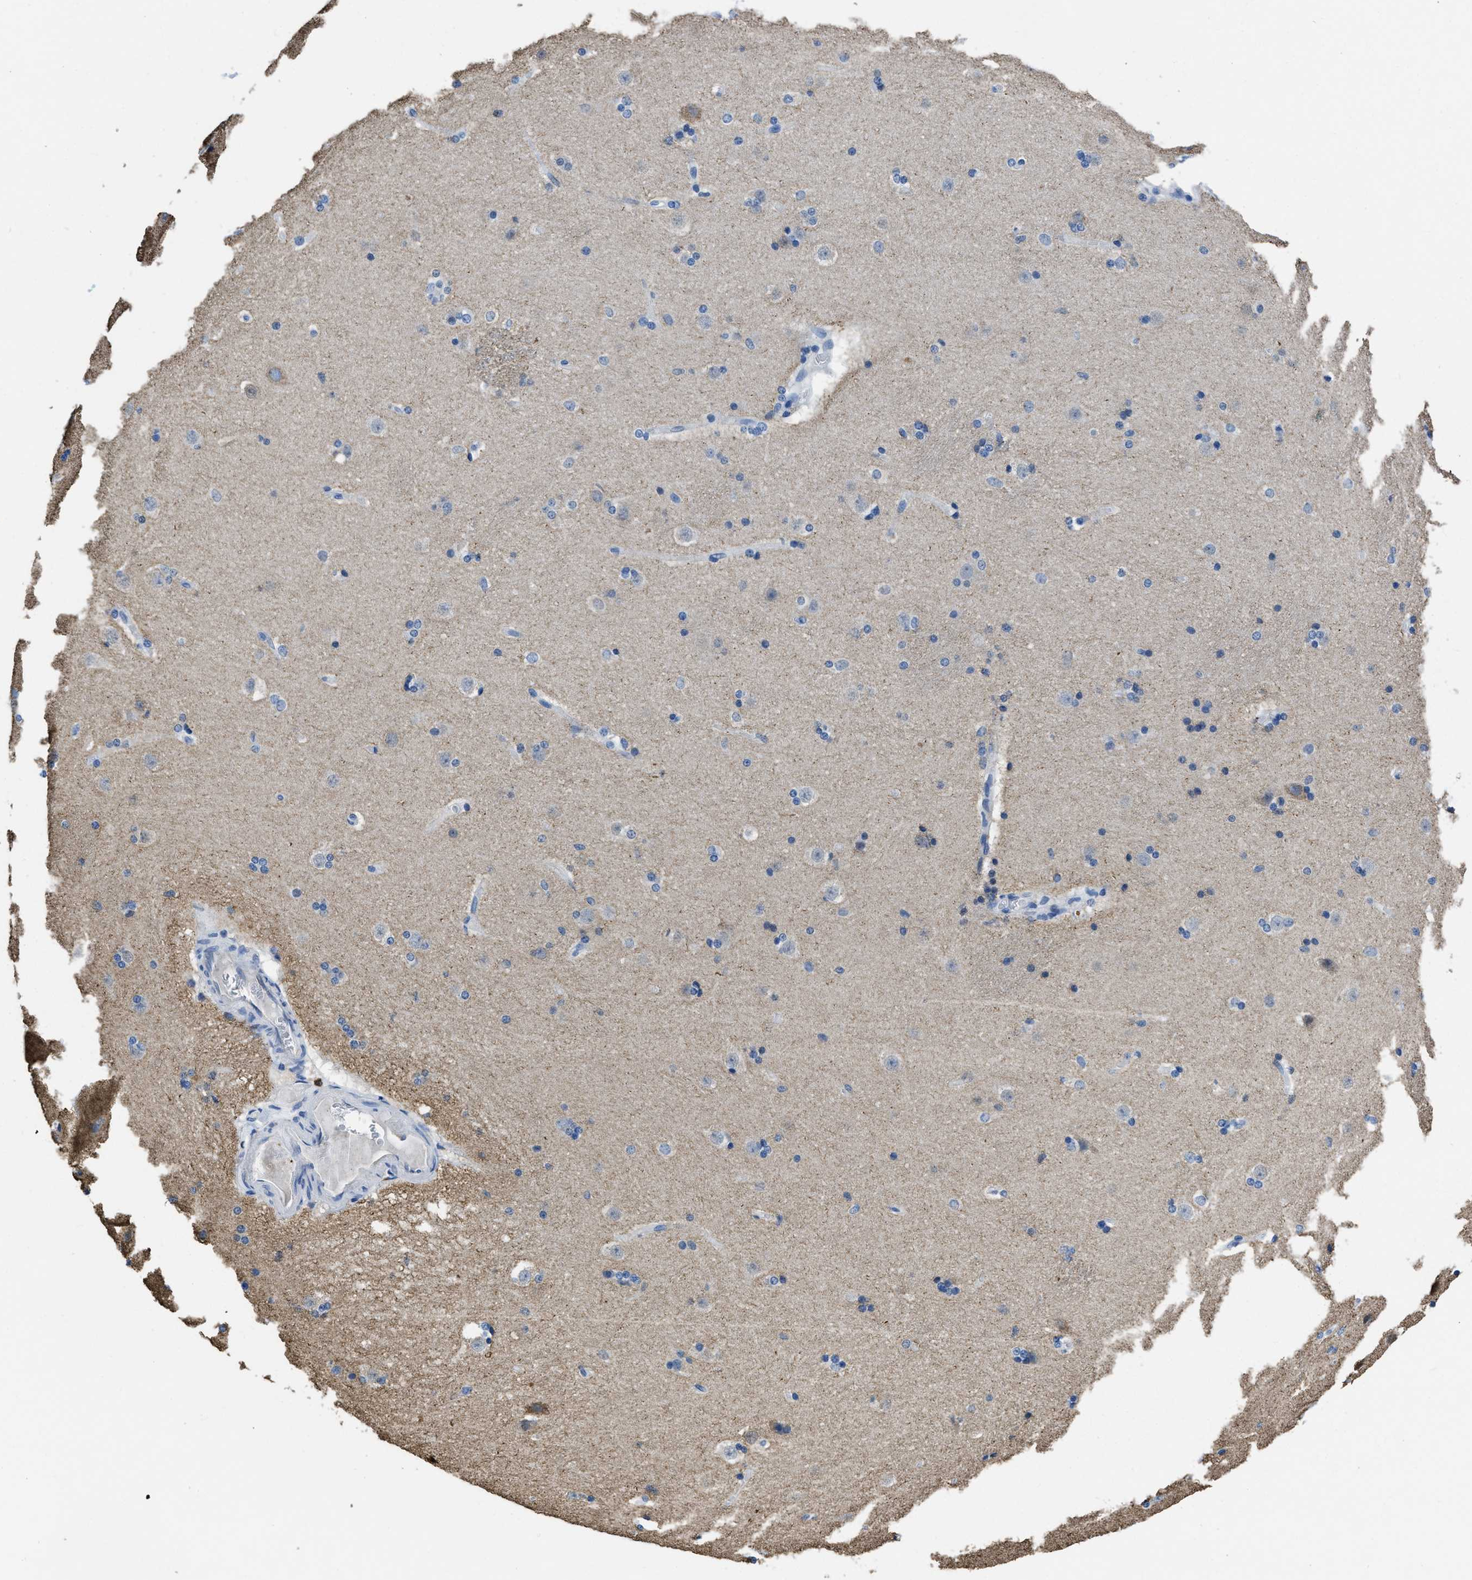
{"staining": {"intensity": "negative", "quantity": "none", "location": "none"}, "tissue": "caudate", "cell_type": "Glial cells", "image_type": "normal", "snomed": [{"axis": "morphology", "description": "Normal tissue, NOS"}, {"axis": "topography", "description": "Lateral ventricle wall"}], "caption": "There is no significant staining in glial cells of caudate. (Brightfield microscopy of DAB immunohistochemistry at high magnification).", "gene": "ITGA3", "patient": {"sex": "female", "age": 19}}